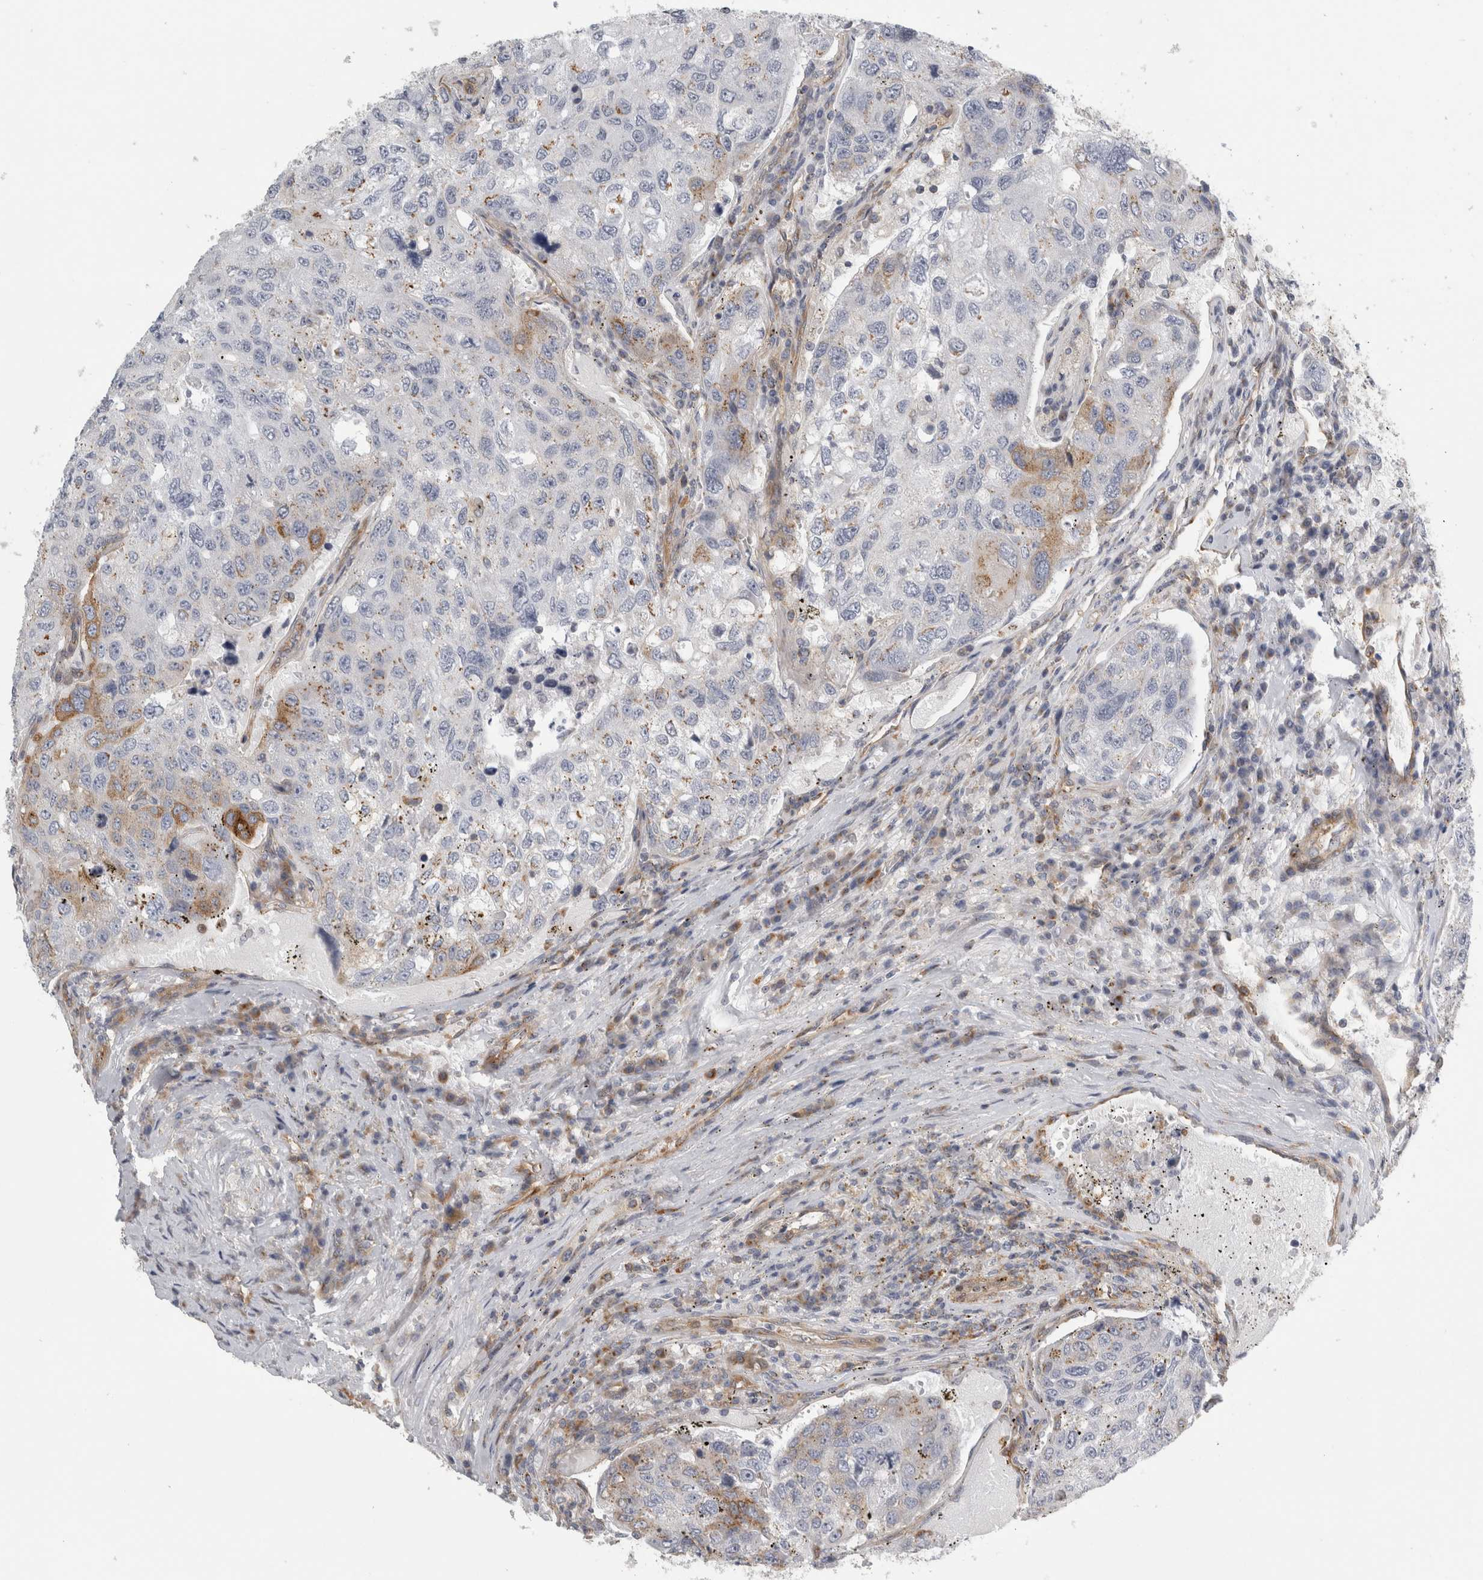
{"staining": {"intensity": "moderate", "quantity": "<25%", "location": "cytoplasmic/membranous"}, "tissue": "urothelial cancer", "cell_type": "Tumor cells", "image_type": "cancer", "snomed": [{"axis": "morphology", "description": "Urothelial carcinoma, High grade"}, {"axis": "topography", "description": "Lymph node"}, {"axis": "topography", "description": "Urinary bladder"}], "caption": "High-power microscopy captured an immunohistochemistry photomicrograph of urothelial carcinoma (high-grade), revealing moderate cytoplasmic/membranous staining in approximately <25% of tumor cells.", "gene": "PEX6", "patient": {"sex": "male", "age": 51}}